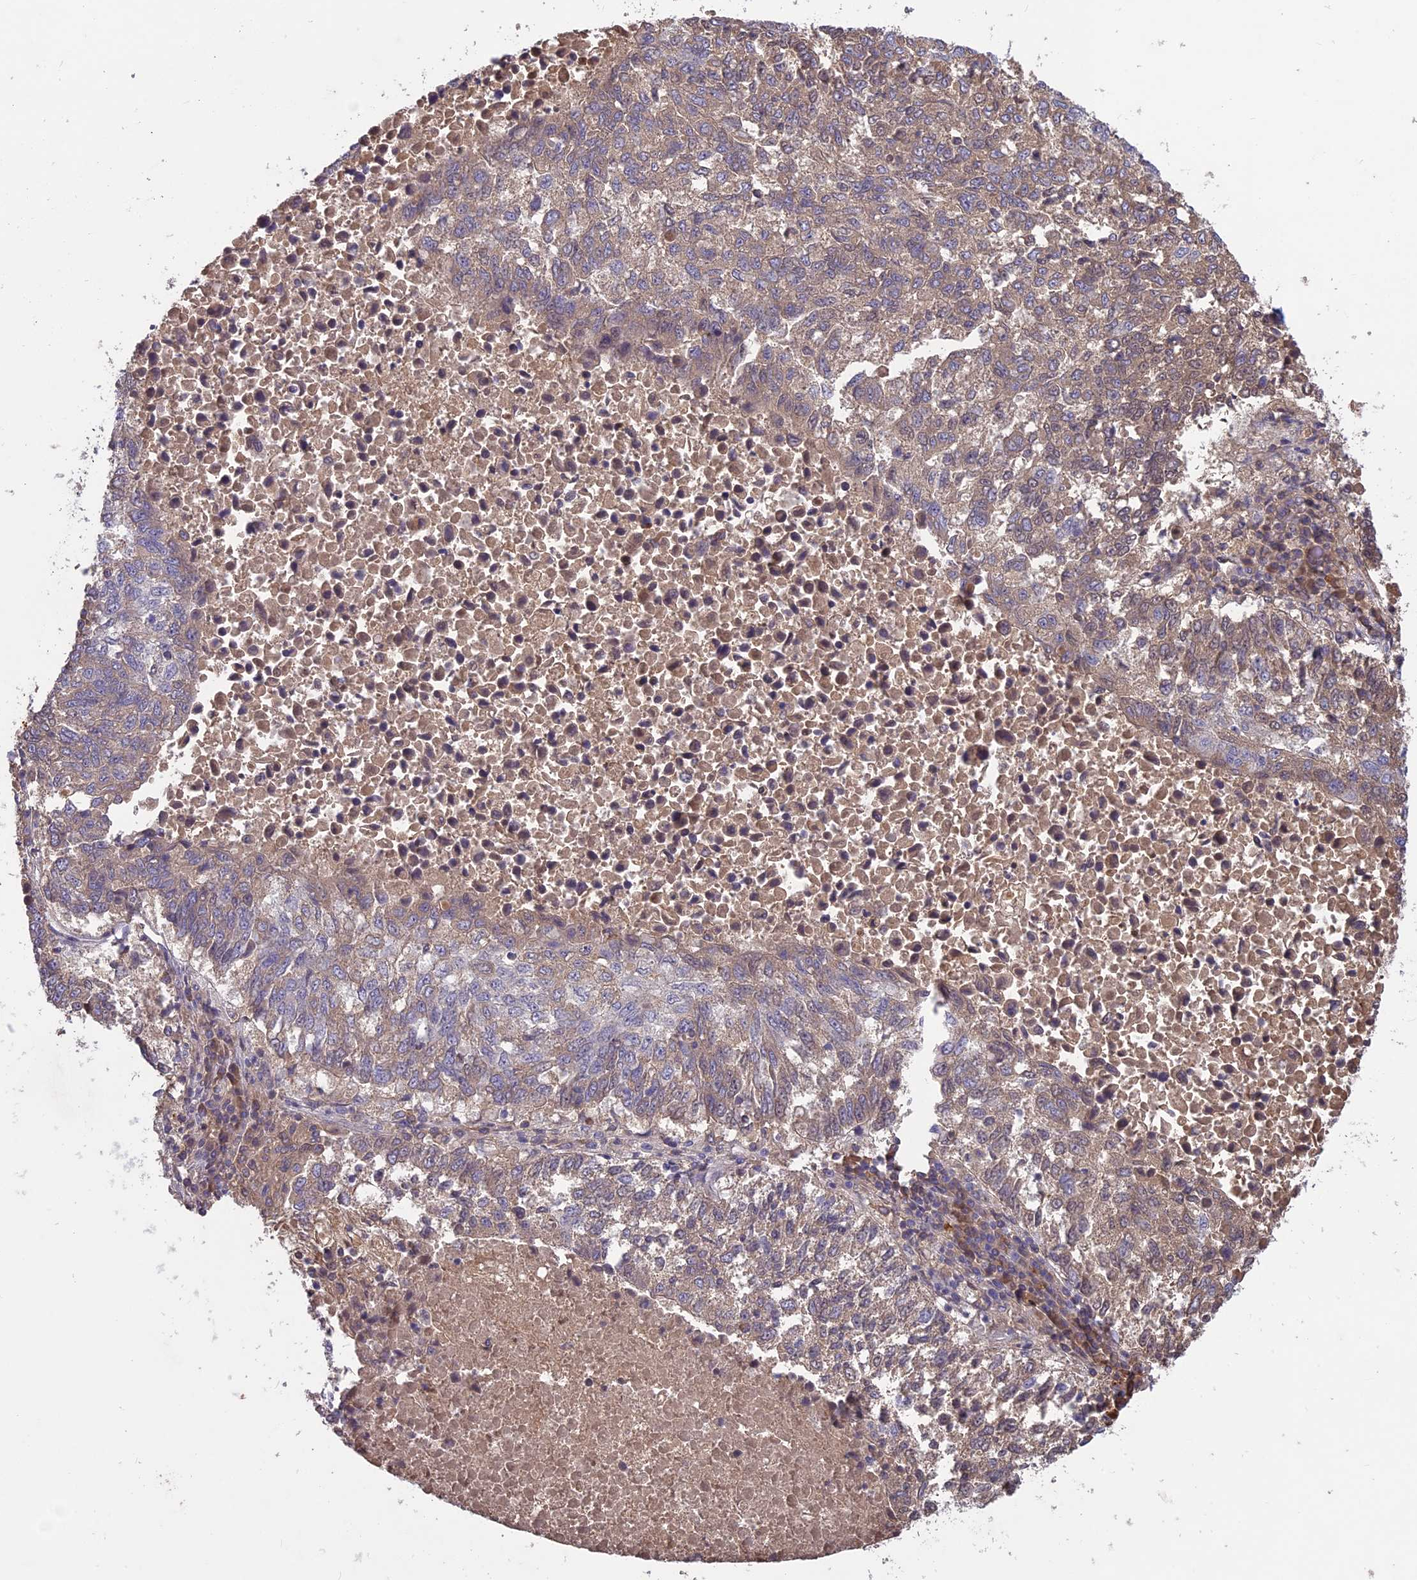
{"staining": {"intensity": "weak", "quantity": ">75%", "location": "cytoplasmic/membranous"}, "tissue": "lung cancer", "cell_type": "Tumor cells", "image_type": "cancer", "snomed": [{"axis": "morphology", "description": "Squamous cell carcinoma, NOS"}, {"axis": "topography", "description": "Lung"}], "caption": "Immunohistochemistry (DAB (3,3'-diaminobenzidine)) staining of lung cancer (squamous cell carcinoma) displays weak cytoplasmic/membranous protein expression in about >75% of tumor cells.", "gene": "ADO", "patient": {"sex": "male", "age": 73}}